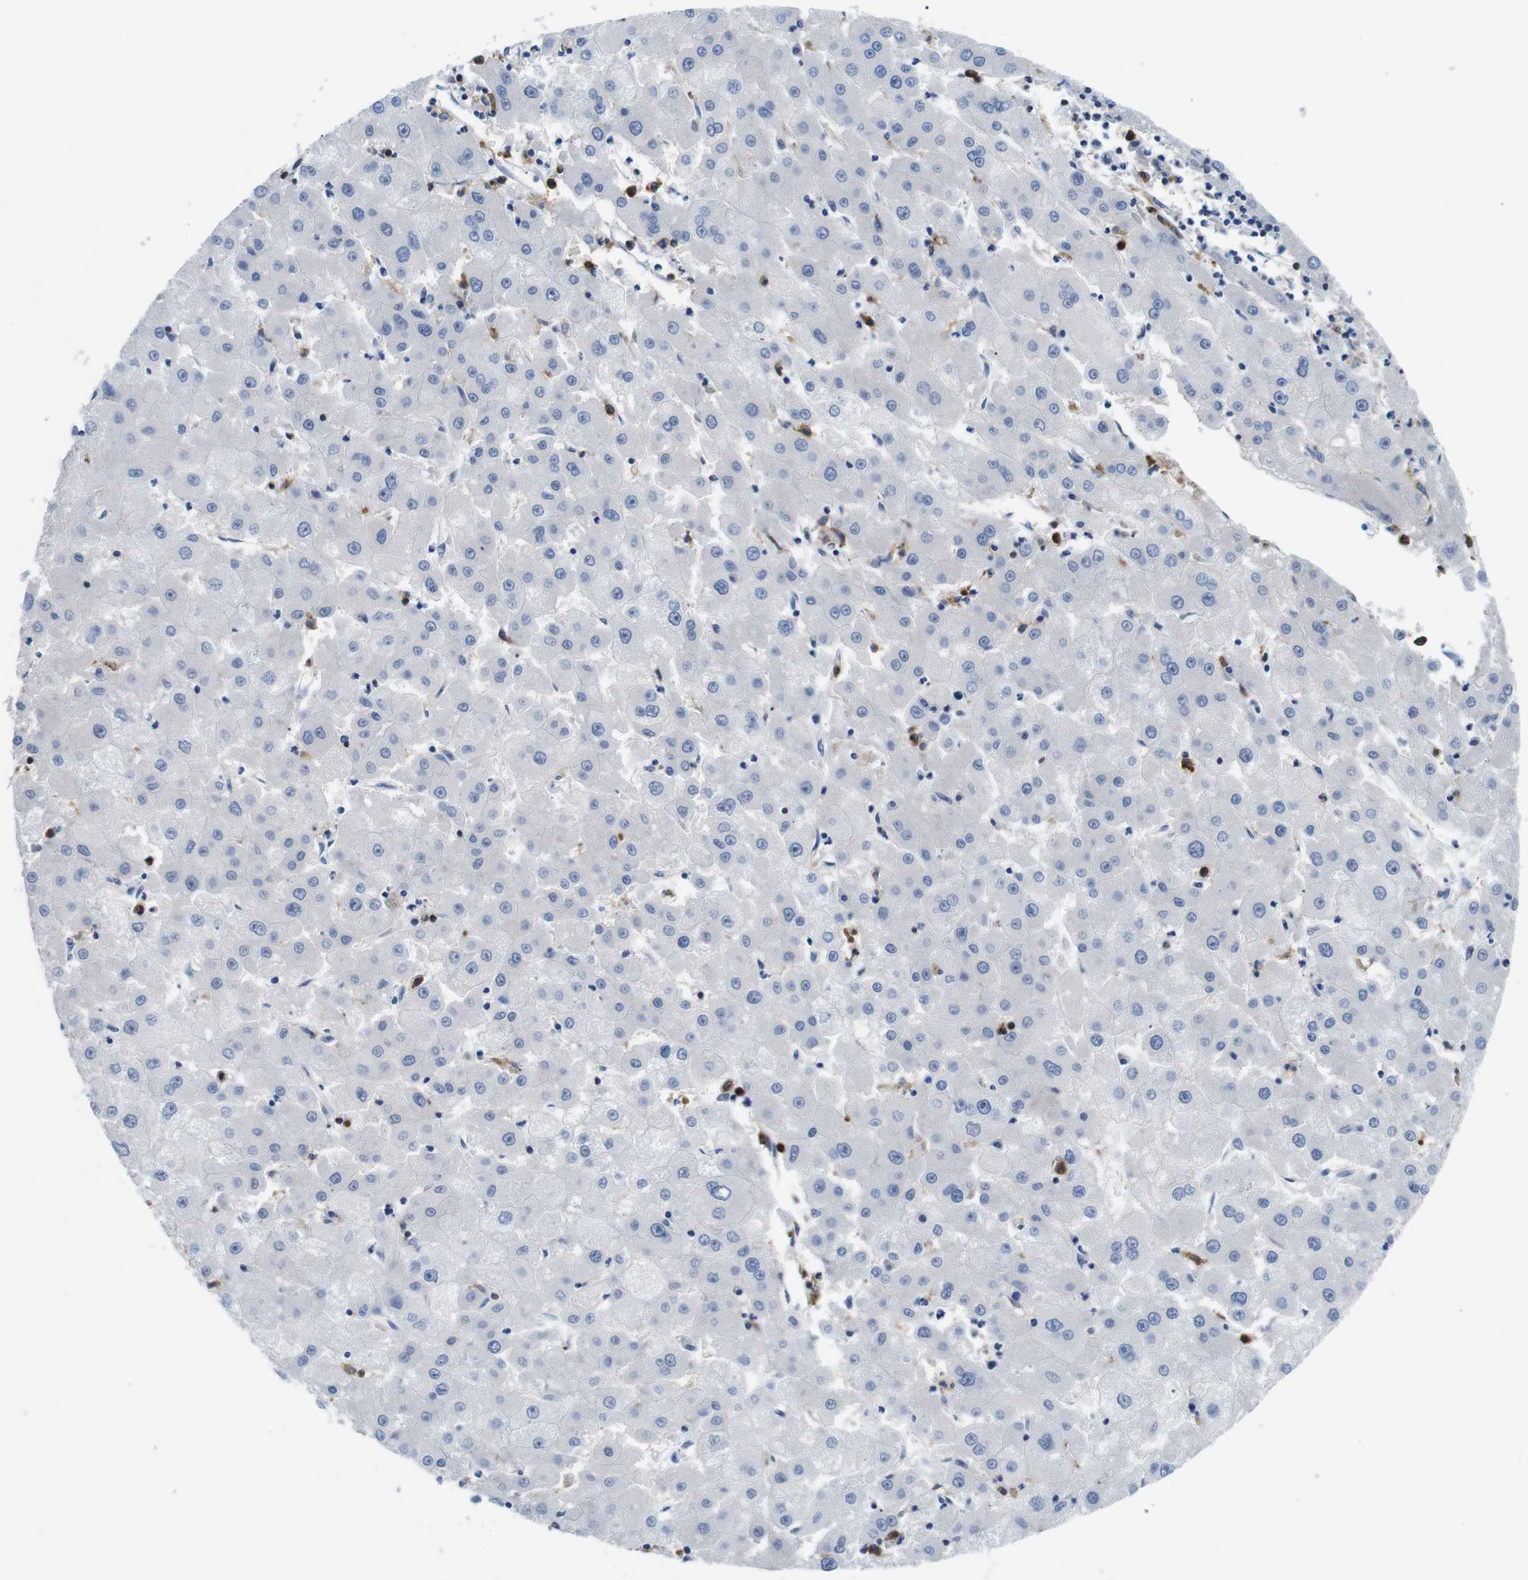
{"staining": {"intensity": "negative", "quantity": "none", "location": "none"}, "tissue": "liver cancer", "cell_type": "Tumor cells", "image_type": "cancer", "snomed": [{"axis": "morphology", "description": "Carcinoma, Hepatocellular, NOS"}, {"axis": "topography", "description": "Liver"}], "caption": "Protein analysis of hepatocellular carcinoma (liver) exhibits no significant positivity in tumor cells.", "gene": "CD300C", "patient": {"sex": "male", "age": 72}}